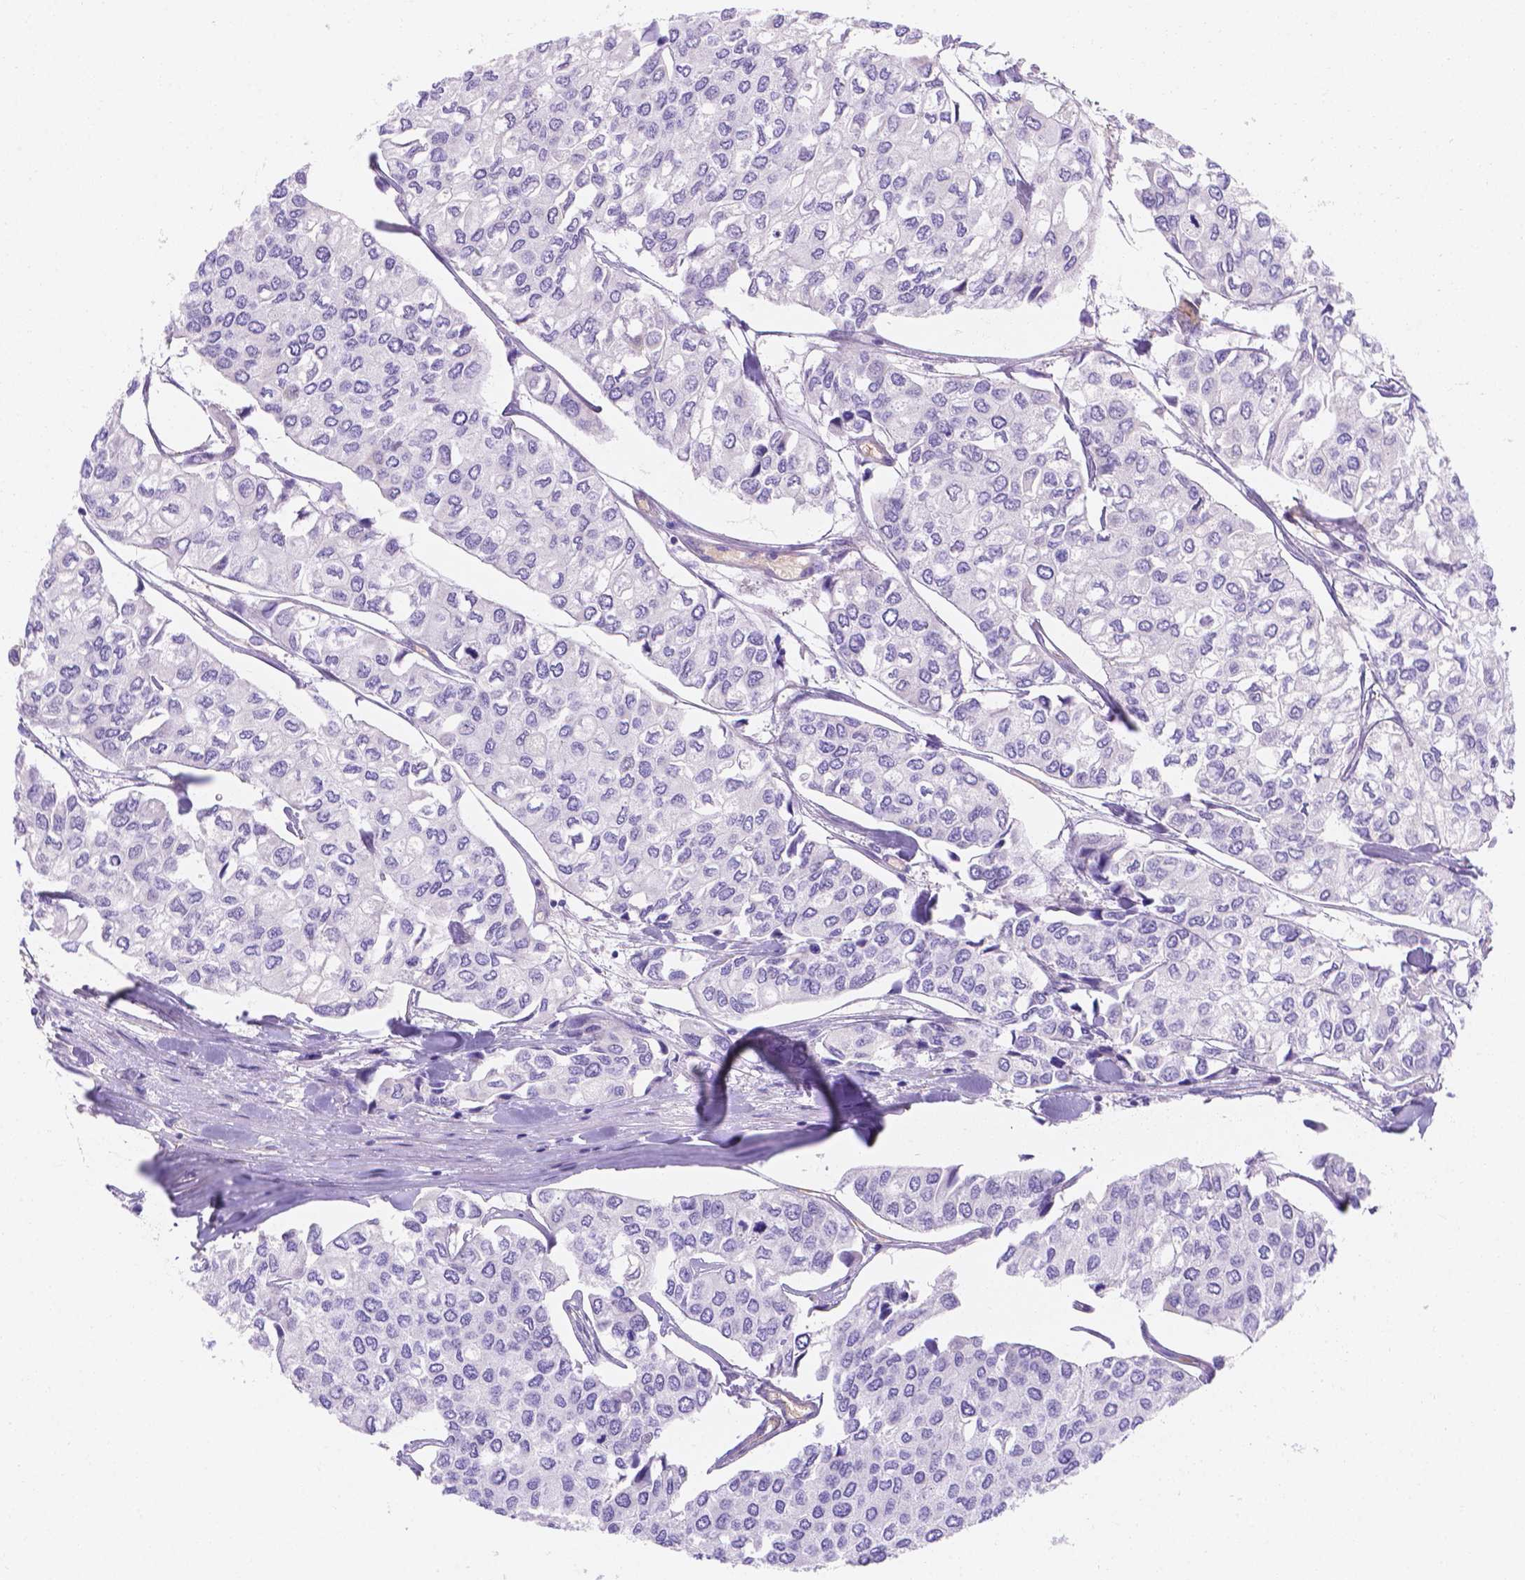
{"staining": {"intensity": "negative", "quantity": "none", "location": "none"}, "tissue": "urothelial cancer", "cell_type": "Tumor cells", "image_type": "cancer", "snomed": [{"axis": "morphology", "description": "Urothelial carcinoma, High grade"}, {"axis": "topography", "description": "Urinary bladder"}], "caption": "IHC of high-grade urothelial carcinoma demonstrates no positivity in tumor cells. Brightfield microscopy of IHC stained with DAB (3,3'-diaminobenzidine) (brown) and hematoxylin (blue), captured at high magnification.", "gene": "SLC40A1", "patient": {"sex": "male", "age": 73}}